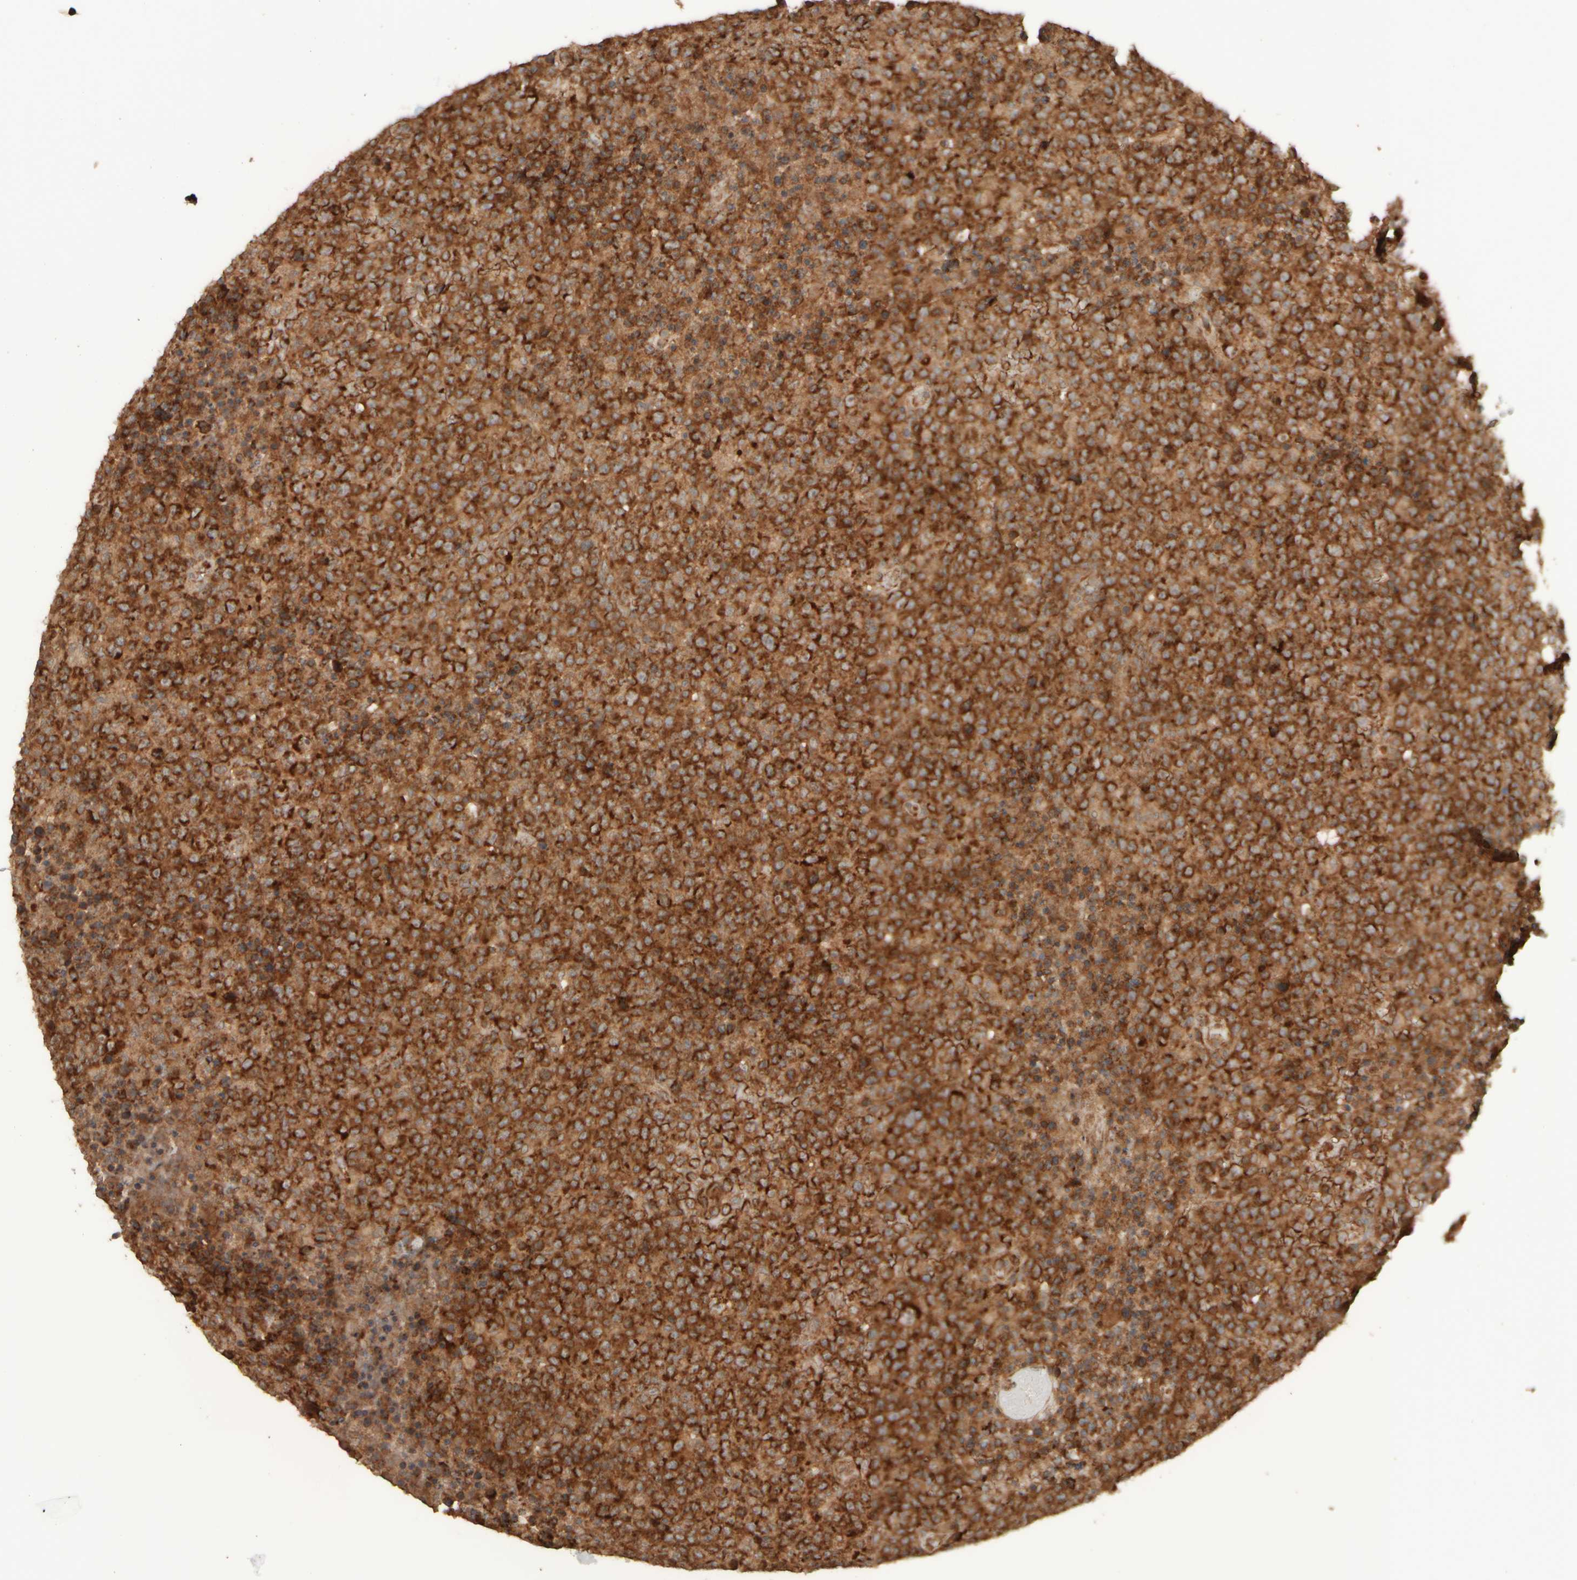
{"staining": {"intensity": "strong", "quantity": ">75%", "location": "cytoplasmic/membranous"}, "tissue": "lymphoma", "cell_type": "Tumor cells", "image_type": "cancer", "snomed": [{"axis": "morphology", "description": "Malignant lymphoma, non-Hodgkin's type, High grade"}, {"axis": "topography", "description": "Lymph node"}], "caption": "Approximately >75% of tumor cells in human lymphoma display strong cytoplasmic/membranous protein positivity as visualized by brown immunohistochemical staining.", "gene": "EIF2B3", "patient": {"sex": "male", "age": 13}}